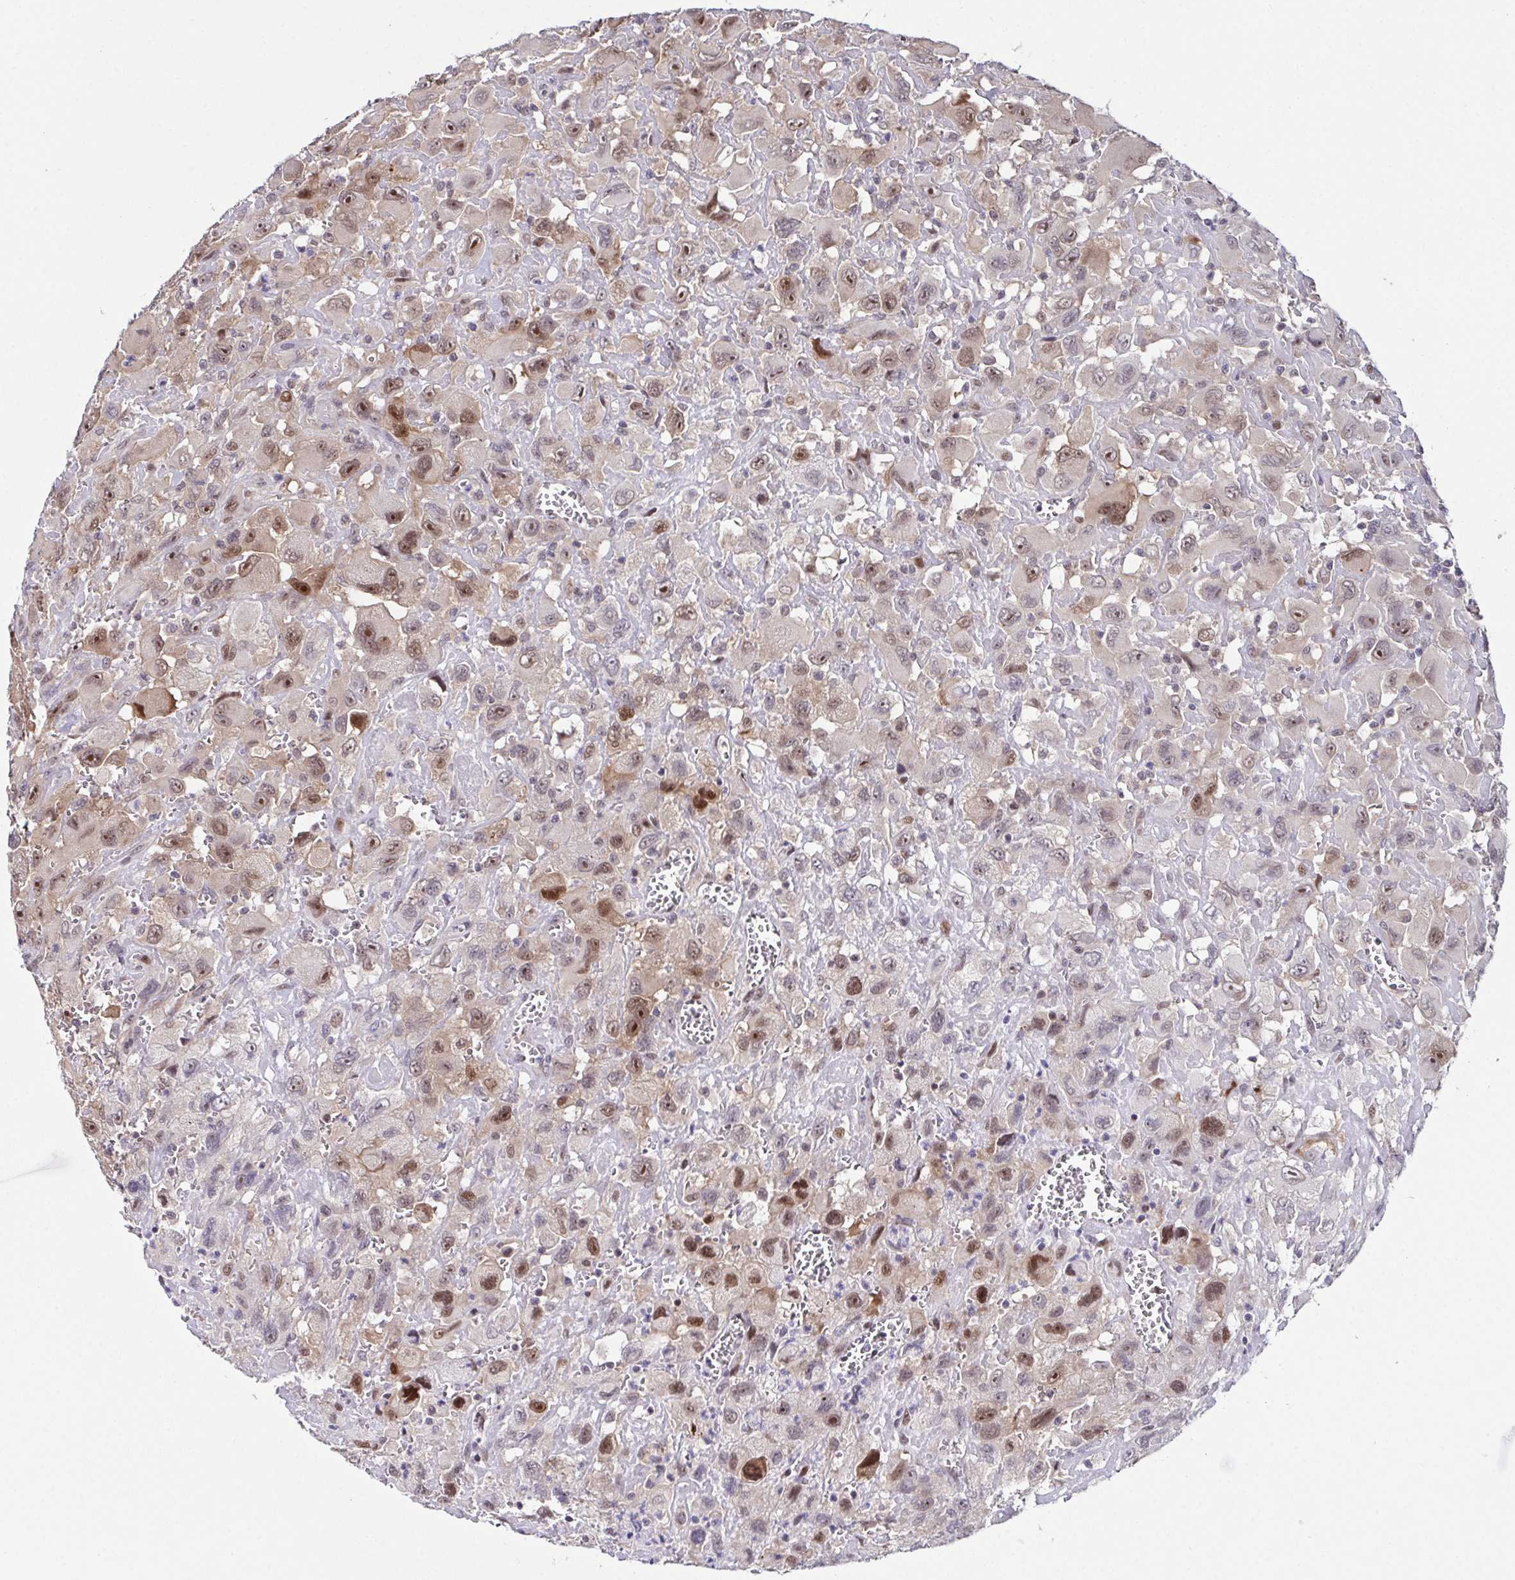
{"staining": {"intensity": "moderate", "quantity": ">75%", "location": "nuclear"}, "tissue": "head and neck cancer", "cell_type": "Tumor cells", "image_type": "cancer", "snomed": [{"axis": "morphology", "description": "Squamous cell carcinoma, NOS"}, {"axis": "morphology", "description": "Squamous cell carcinoma, metastatic, NOS"}, {"axis": "topography", "description": "Oral tissue"}, {"axis": "topography", "description": "Head-Neck"}], "caption": "A photomicrograph of head and neck metastatic squamous cell carcinoma stained for a protein shows moderate nuclear brown staining in tumor cells.", "gene": "DNAJB1", "patient": {"sex": "female", "age": 85}}